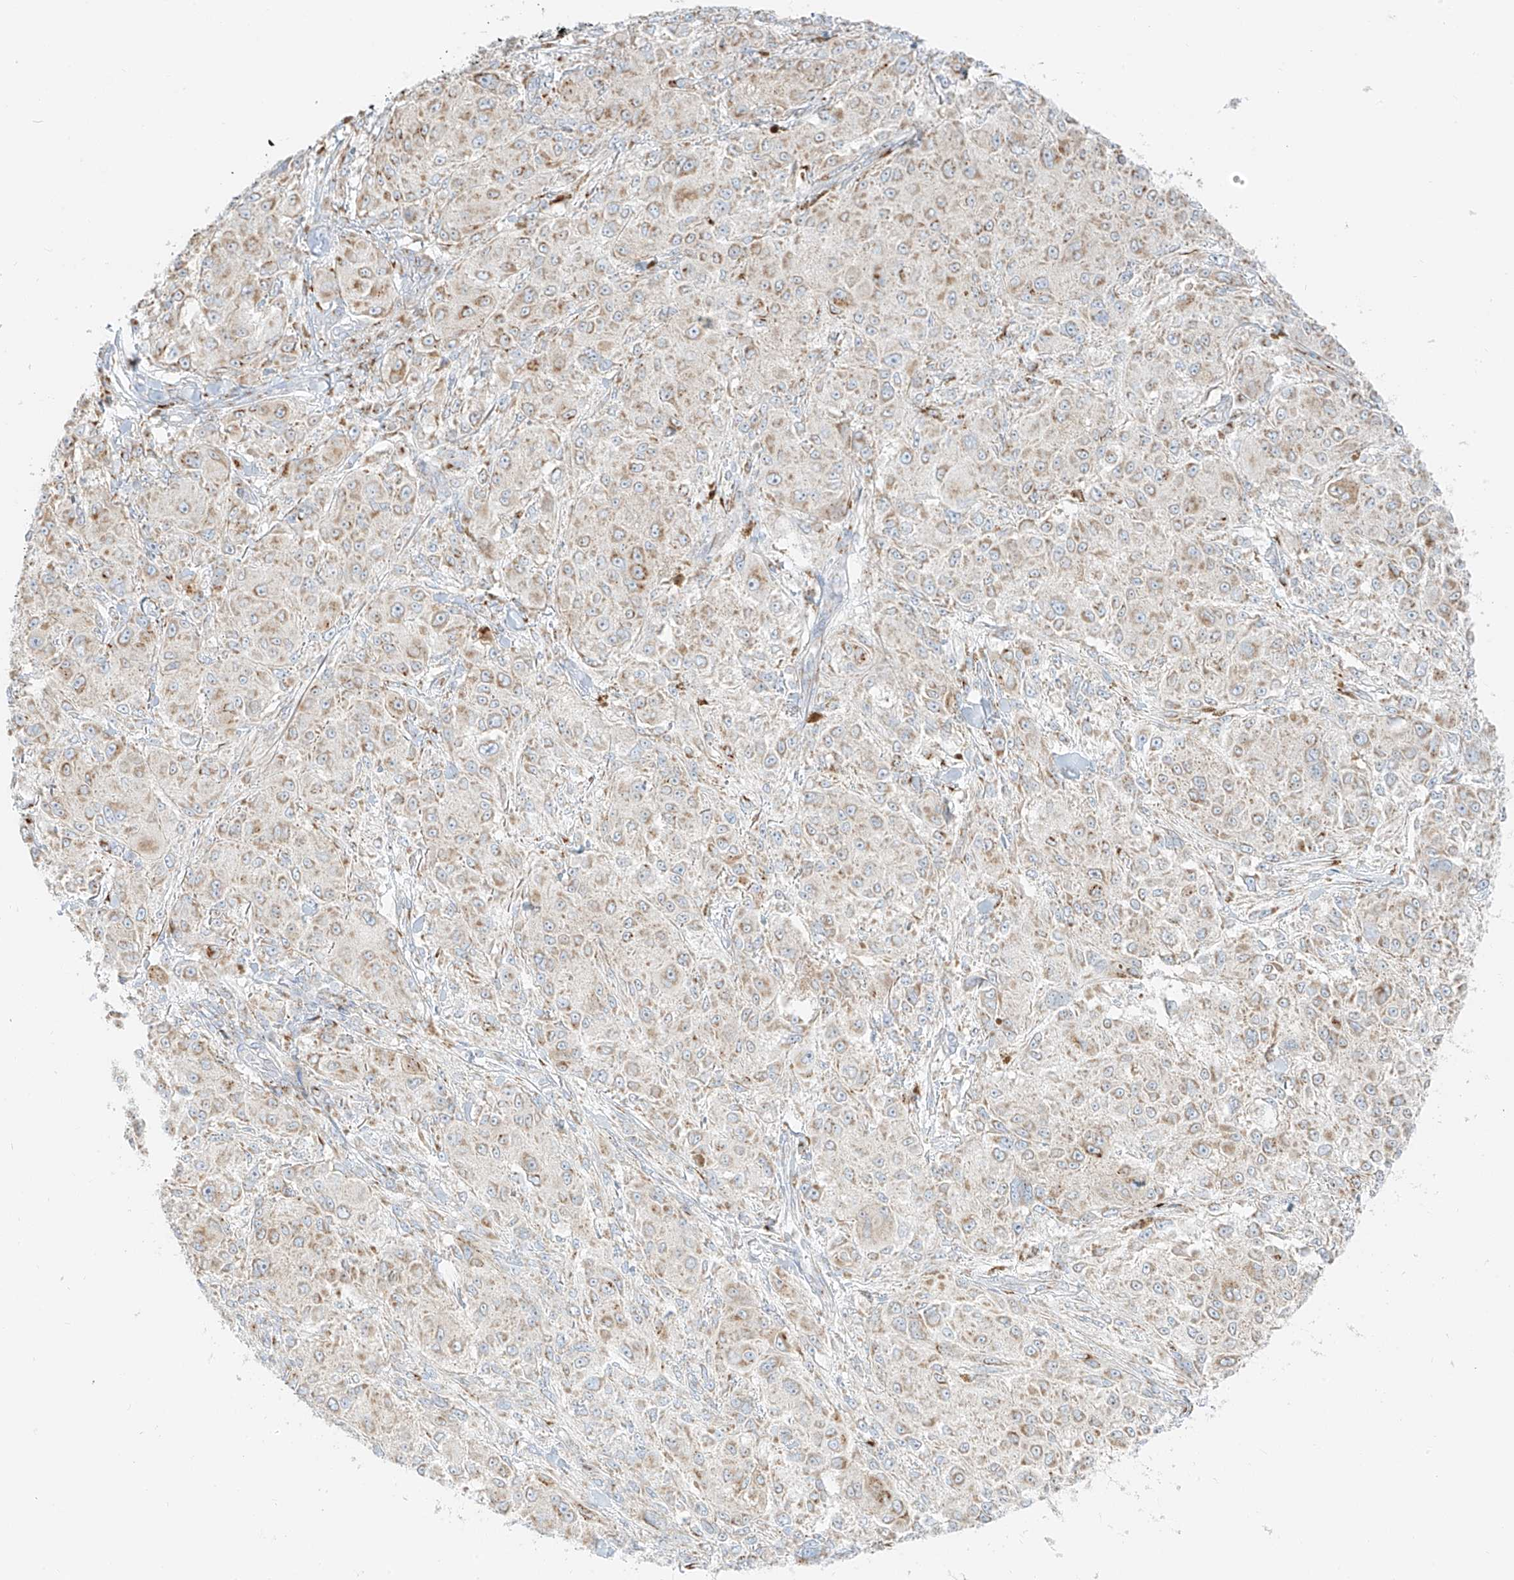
{"staining": {"intensity": "weak", "quantity": "25%-75%", "location": "cytoplasmic/membranous"}, "tissue": "melanoma", "cell_type": "Tumor cells", "image_type": "cancer", "snomed": [{"axis": "morphology", "description": "Necrosis, NOS"}, {"axis": "morphology", "description": "Malignant melanoma, NOS"}, {"axis": "topography", "description": "Skin"}], "caption": "Weak cytoplasmic/membranous positivity for a protein is identified in about 25%-75% of tumor cells of melanoma using immunohistochemistry (IHC).", "gene": "TMEM87B", "patient": {"sex": "female", "age": 87}}